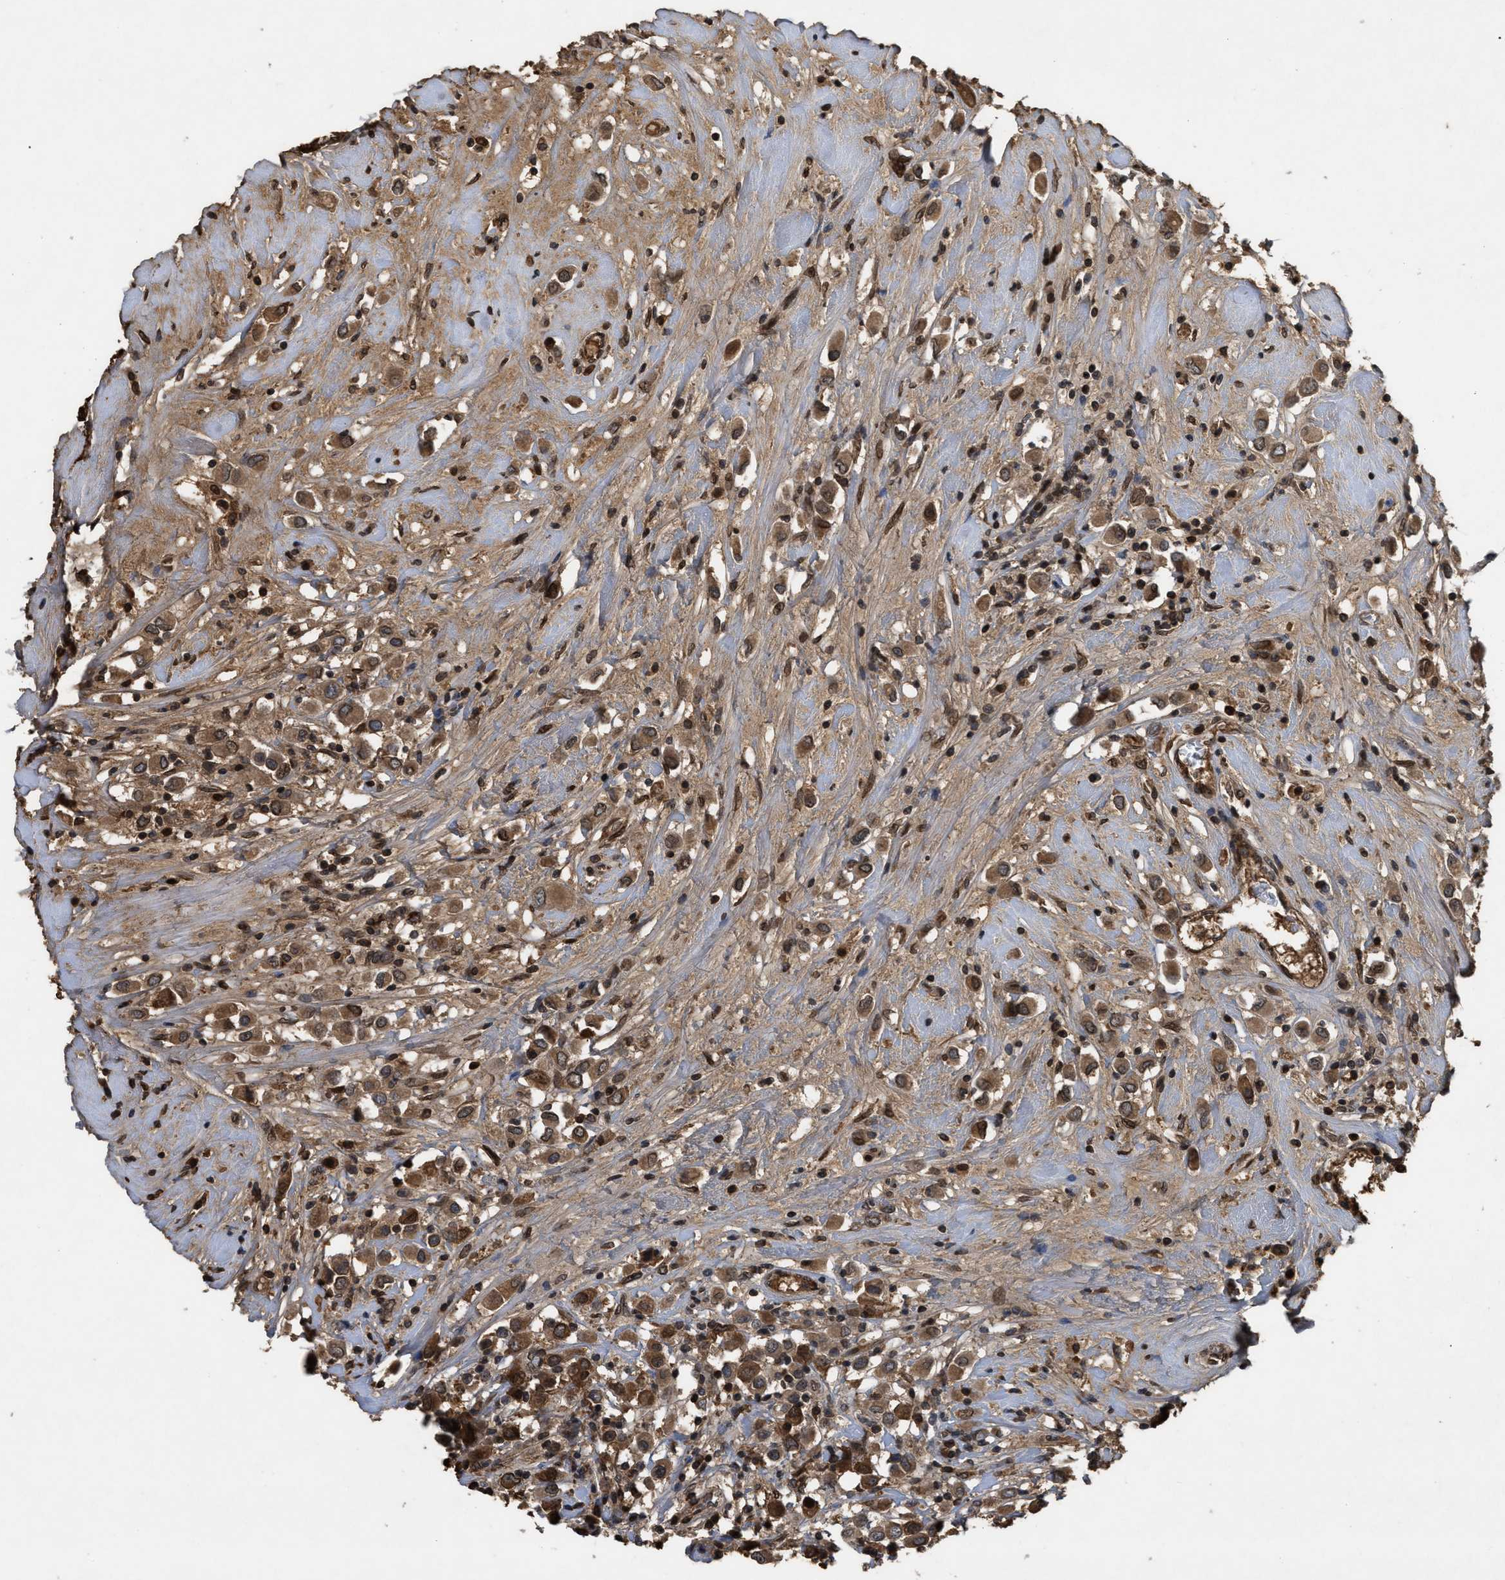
{"staining": {"intensity": "moderate", "quantity": ">75%", "location": "cytoplasmic/membranous,nuclear"}, "tissue": "breast cancer", "cell_type": "Tumor cells", "image_type": "cancer", "snomed": [{"axis": "morphology", "description": "Duct carcinoma"}, {"axis": "topography", "description": "Breast"}], "caption": "Immunohistochemistry (IHC) image of human invasive ductal carcinoma (breast) stained for a protein (brown), which shows medium levels of moderate cytoplasmic/membranous and nuclear positivity in approximately >75% of tumor cells.", "gene": "CRY1", "patient": {"sex": "female", "age": 61}}